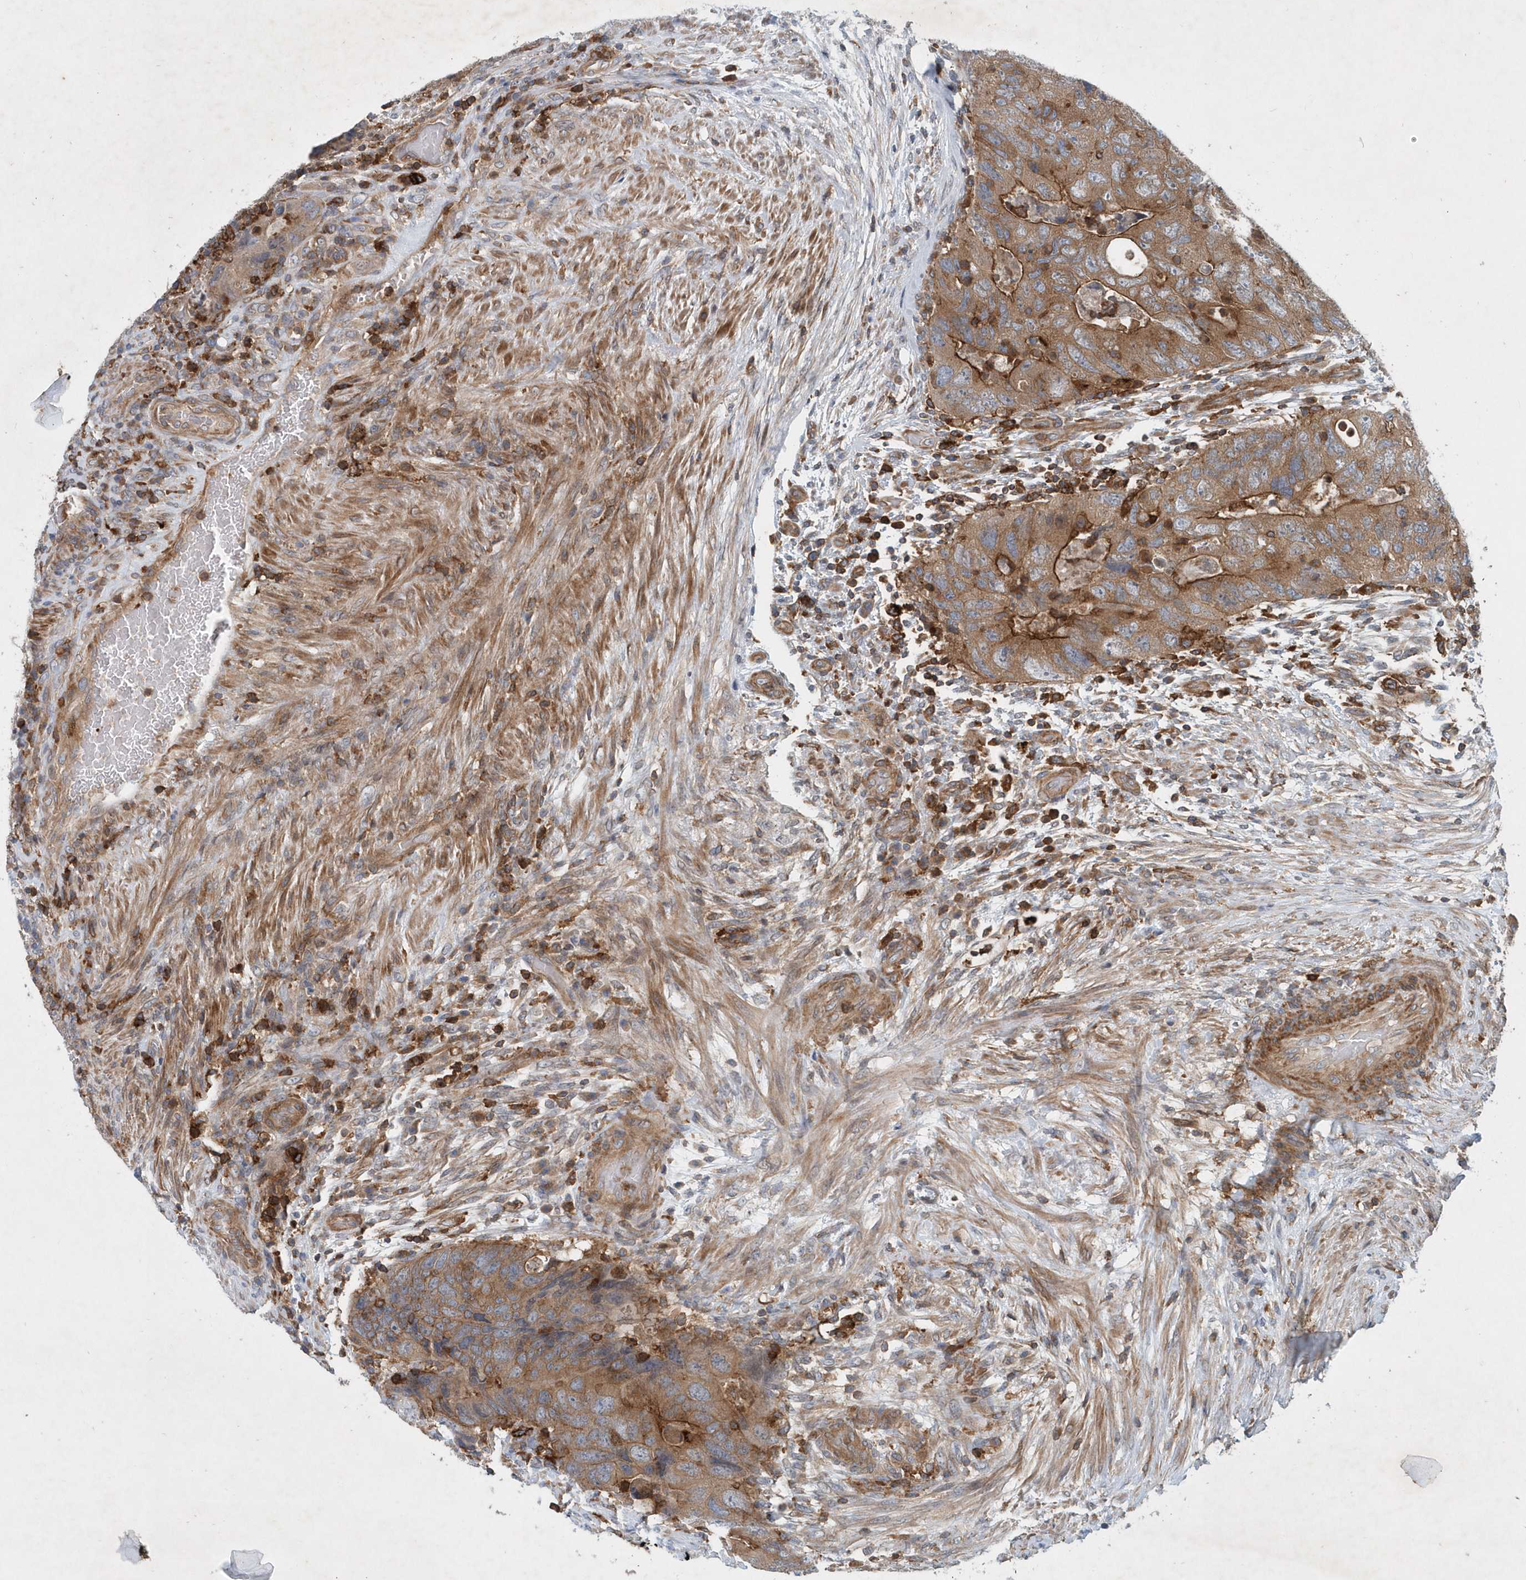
{"staining": {"intensity": "moderate", "quantity": ">75%", "location": "cytoplasmic/membranous"}, "tissue": "colorectal cancer", "cell_type": "Tumor cells", "image_type": "cancer", "snomed": [{"axis": "morphology", "description": "Adenocarcinoma, NOS"}, {"axis": "topography", "description": "Rectum"}], "caption": "Protein staining by immunohistochemistry exhibits moderate cytoplasmic/membranous expression in approximately >75% of tumor cells in colorectal adenocarcinoma. The protein of interest is shown in brown color, while the nuclei are stained blue.", "gene": "P2RY10", "patient": {"sex": "male", "age": 63}}